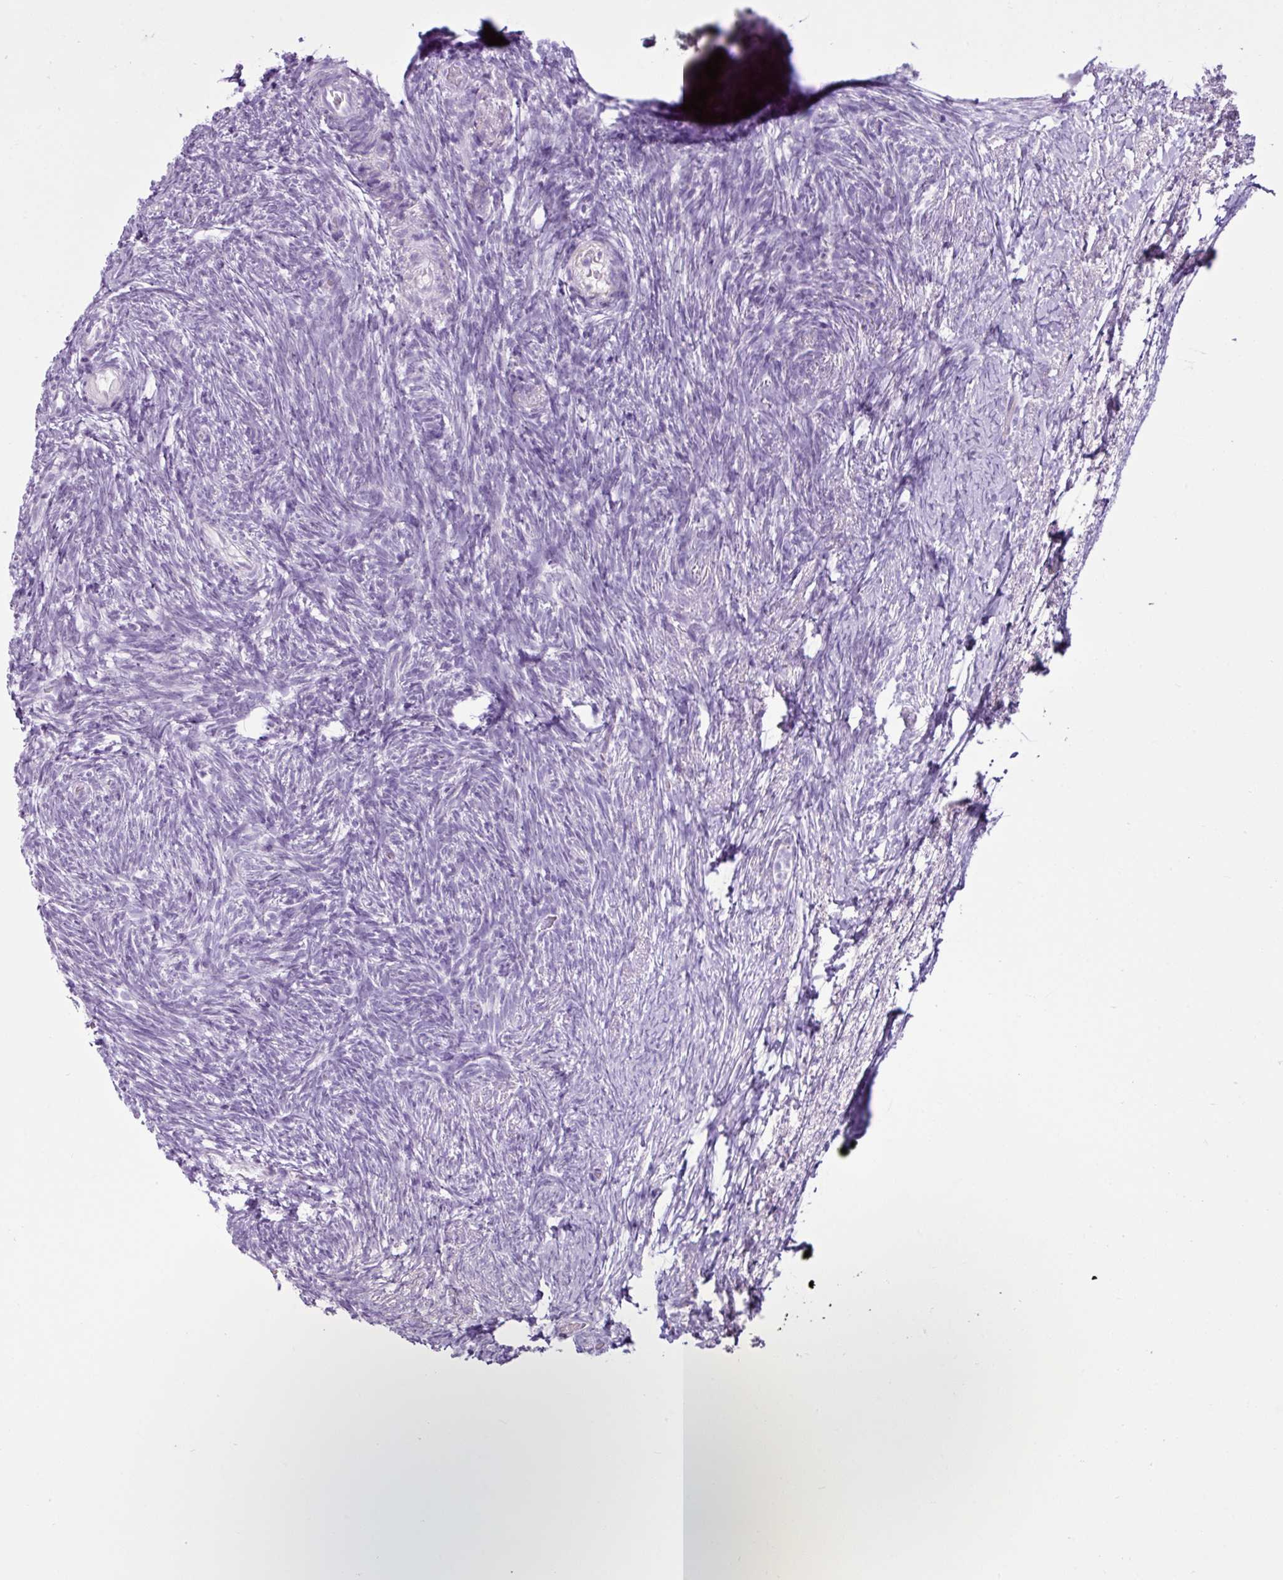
{"staining": {"intensity": "negative", "quantity": "none", "location": "none"}, "tissue": "ovary", "cell_type": "Ovarian stroma cells", "image_type": "normal", "snomed": [{"axis": "morphology", "description": "Normal tissue, NOS"}, {"axis": "topography", "description": "Ovary"}], "caption": "Immunohistochemistry (IHC) of benign human ovary reveals no positivity in ovarian stroma cells. The staining was performed using DAB (3,3'-diaminobenzidine) to visualize the protein expression in brown, while the nuclei were stained in blue with hematoxylin (Magnification: 20x).", "gene": "LILRB4", "patient": {"sex": "female", "age": 39}}